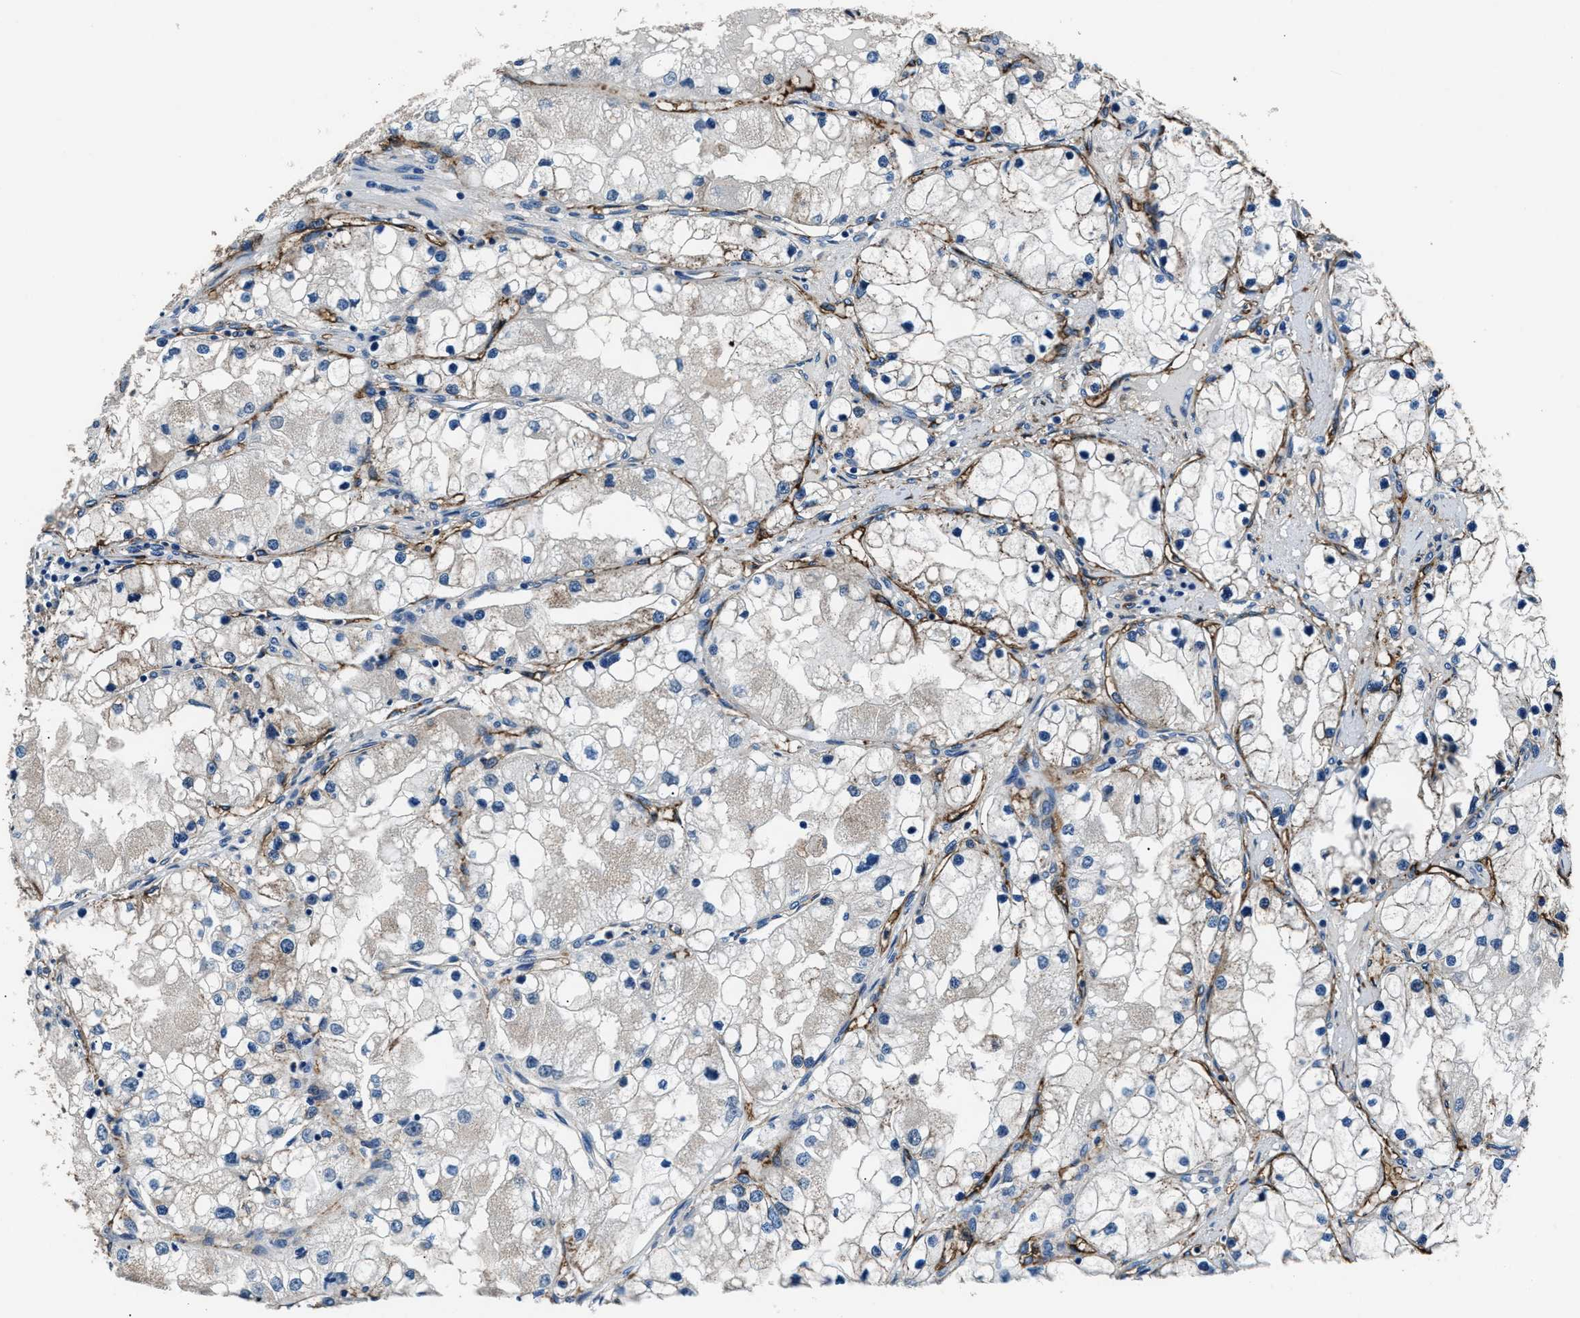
{"staining": {"intensity": "weak", "quantity": "<25%", "location": "cytoplasmic/membranous"}, "tissue": "renal cancer", "cell_type": "Tumor cells", "image_type": "cancer", "snomed": [{"axis": "morphology", "description": "Adenocarcinoma, NOS"}, {"axis": "topography", "description": "Kidney"}], "caption": "Immunohistochemistry of renal cancer exhibits no positivity in tumor cells.", "gene": "PRTFDC1", "patient": {"sex": "male", "age": 68}}